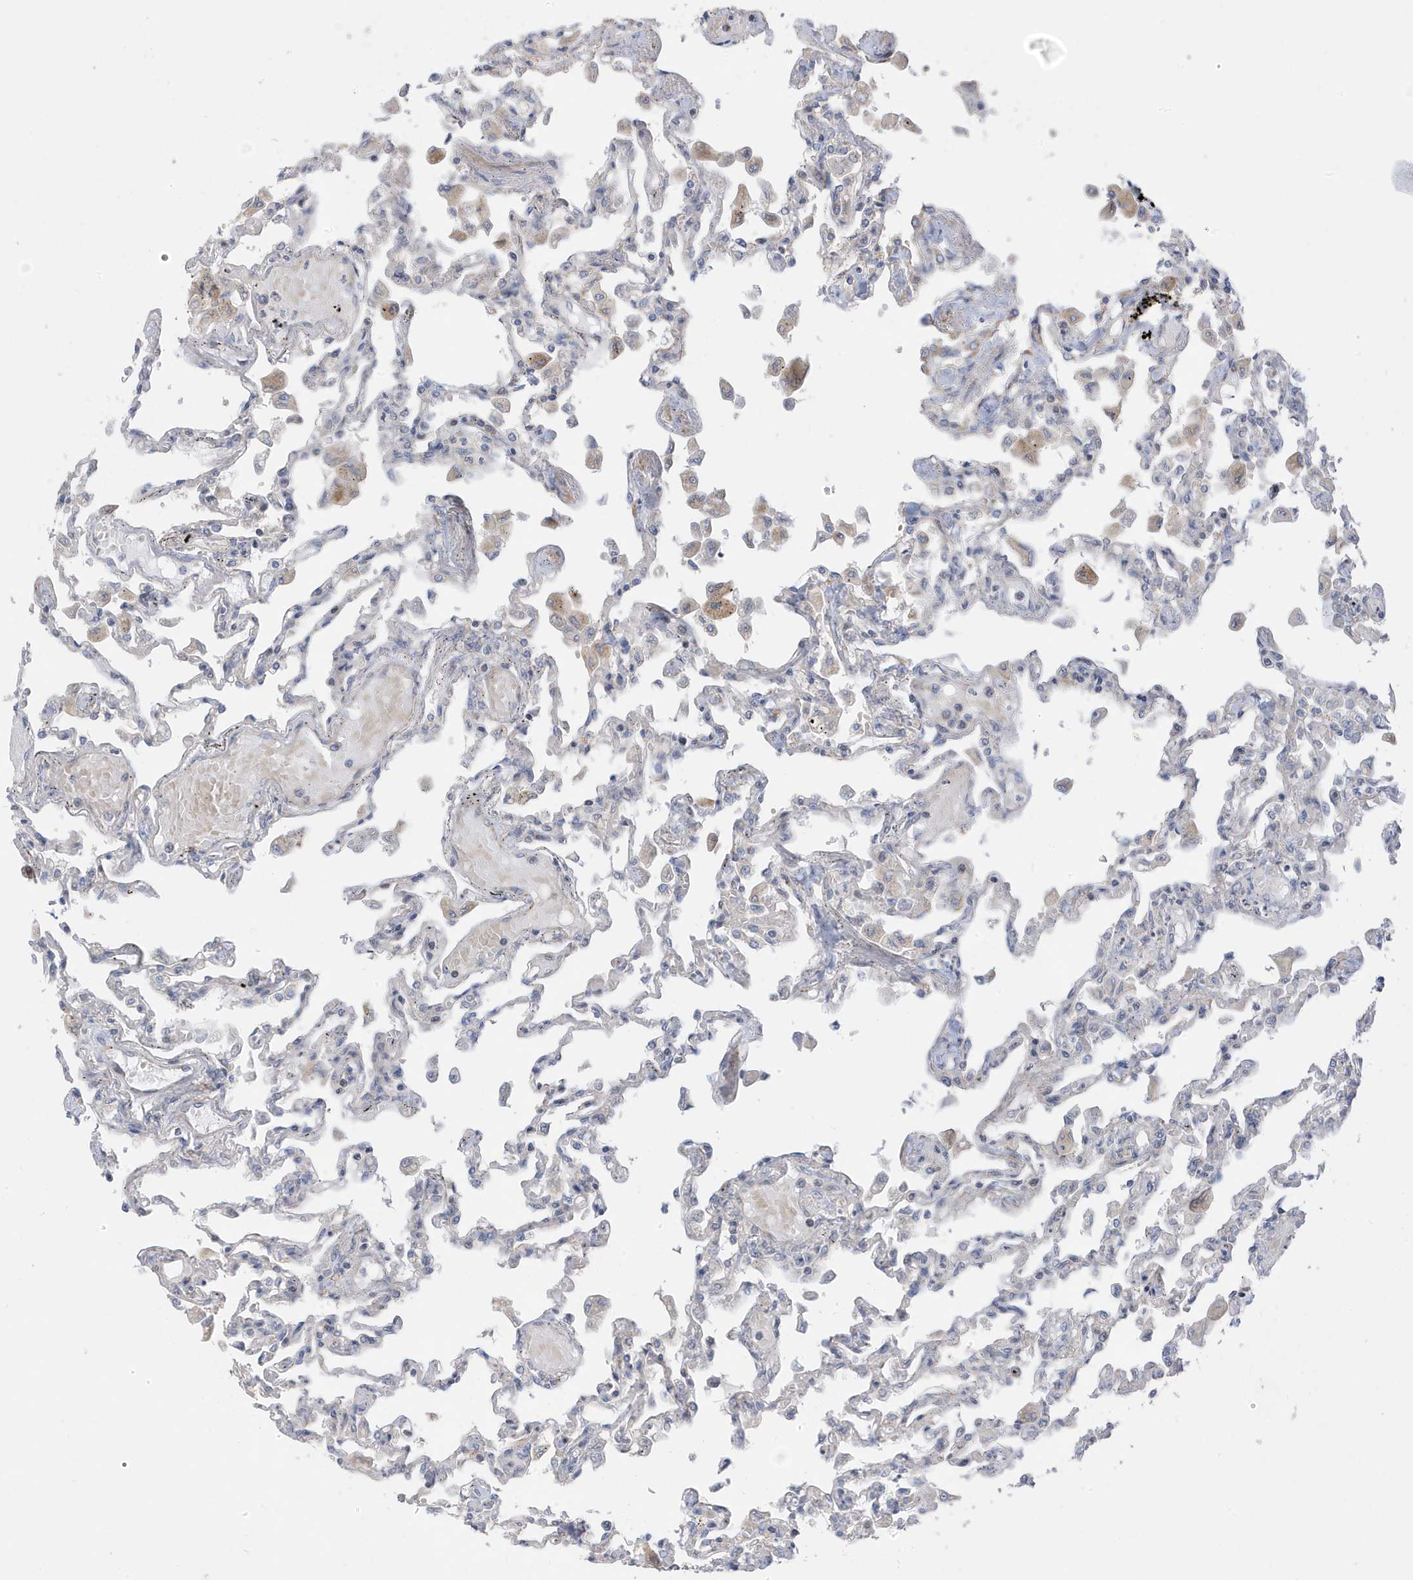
{"staining": {"intensity": "negative", "quantity": "none", "location": "none"}, "tissue": "lung", "cell_type": "Alveolar cells", "image_type": "normal", "snomed": [{"axis": "morphology", "description": "Normal tissue, NOS"}, {"axis": "topography", "description": "Bronchus"}, {"axis": "topography", "description": "Lung"}], "caption": "Immunohistochemistry of normal human lung displays no expression in alveolar cells. (DAB (3,3'-diaminobenzidine) immunohistochemistry visualized using brightfield microscopy, high magnification).", "gene": "ATP13A5", "patient": {"sex": "female", "age": 49}}